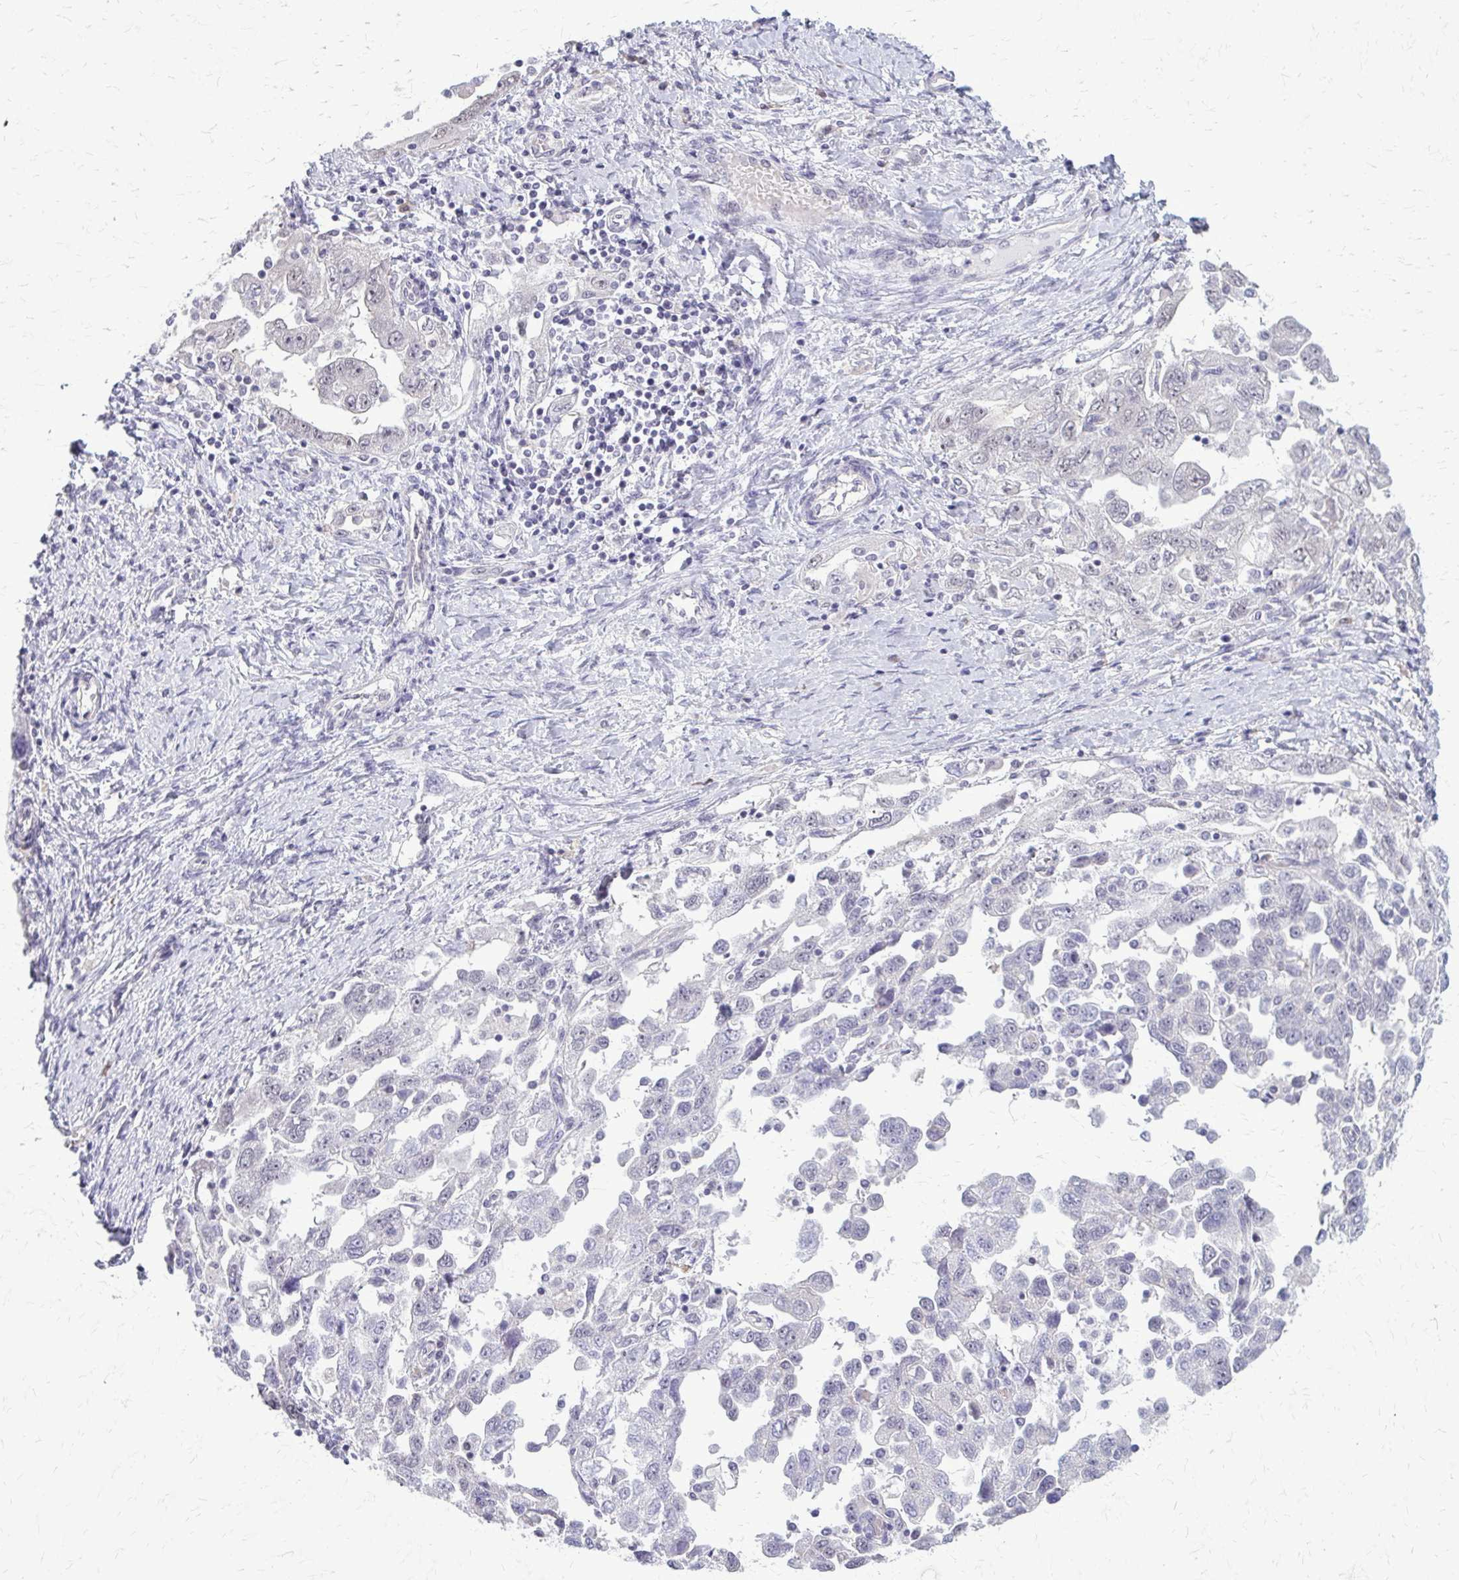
{"staining": {"intensity": "negative", "quantity": "none", "location": "none"}, "tissue": "ovarian cancer", "cell_type": "Tumor cells", "image_type": "cancer", "snomed": [{"axis": "morphology", "description": "Carcinoma, NOS"}, {"axis": "morphology", "description": "Cystadenocarcinoma, serous, NOS"}, {"axis": "topography", "description": "Ovary"}], "caption": "Human carcinoma (ovarian) stained for a protein using IHC displays no staining in tumor cells.", "gene": "PLCB1", "patient": {"sex": "female", "age": 69}}